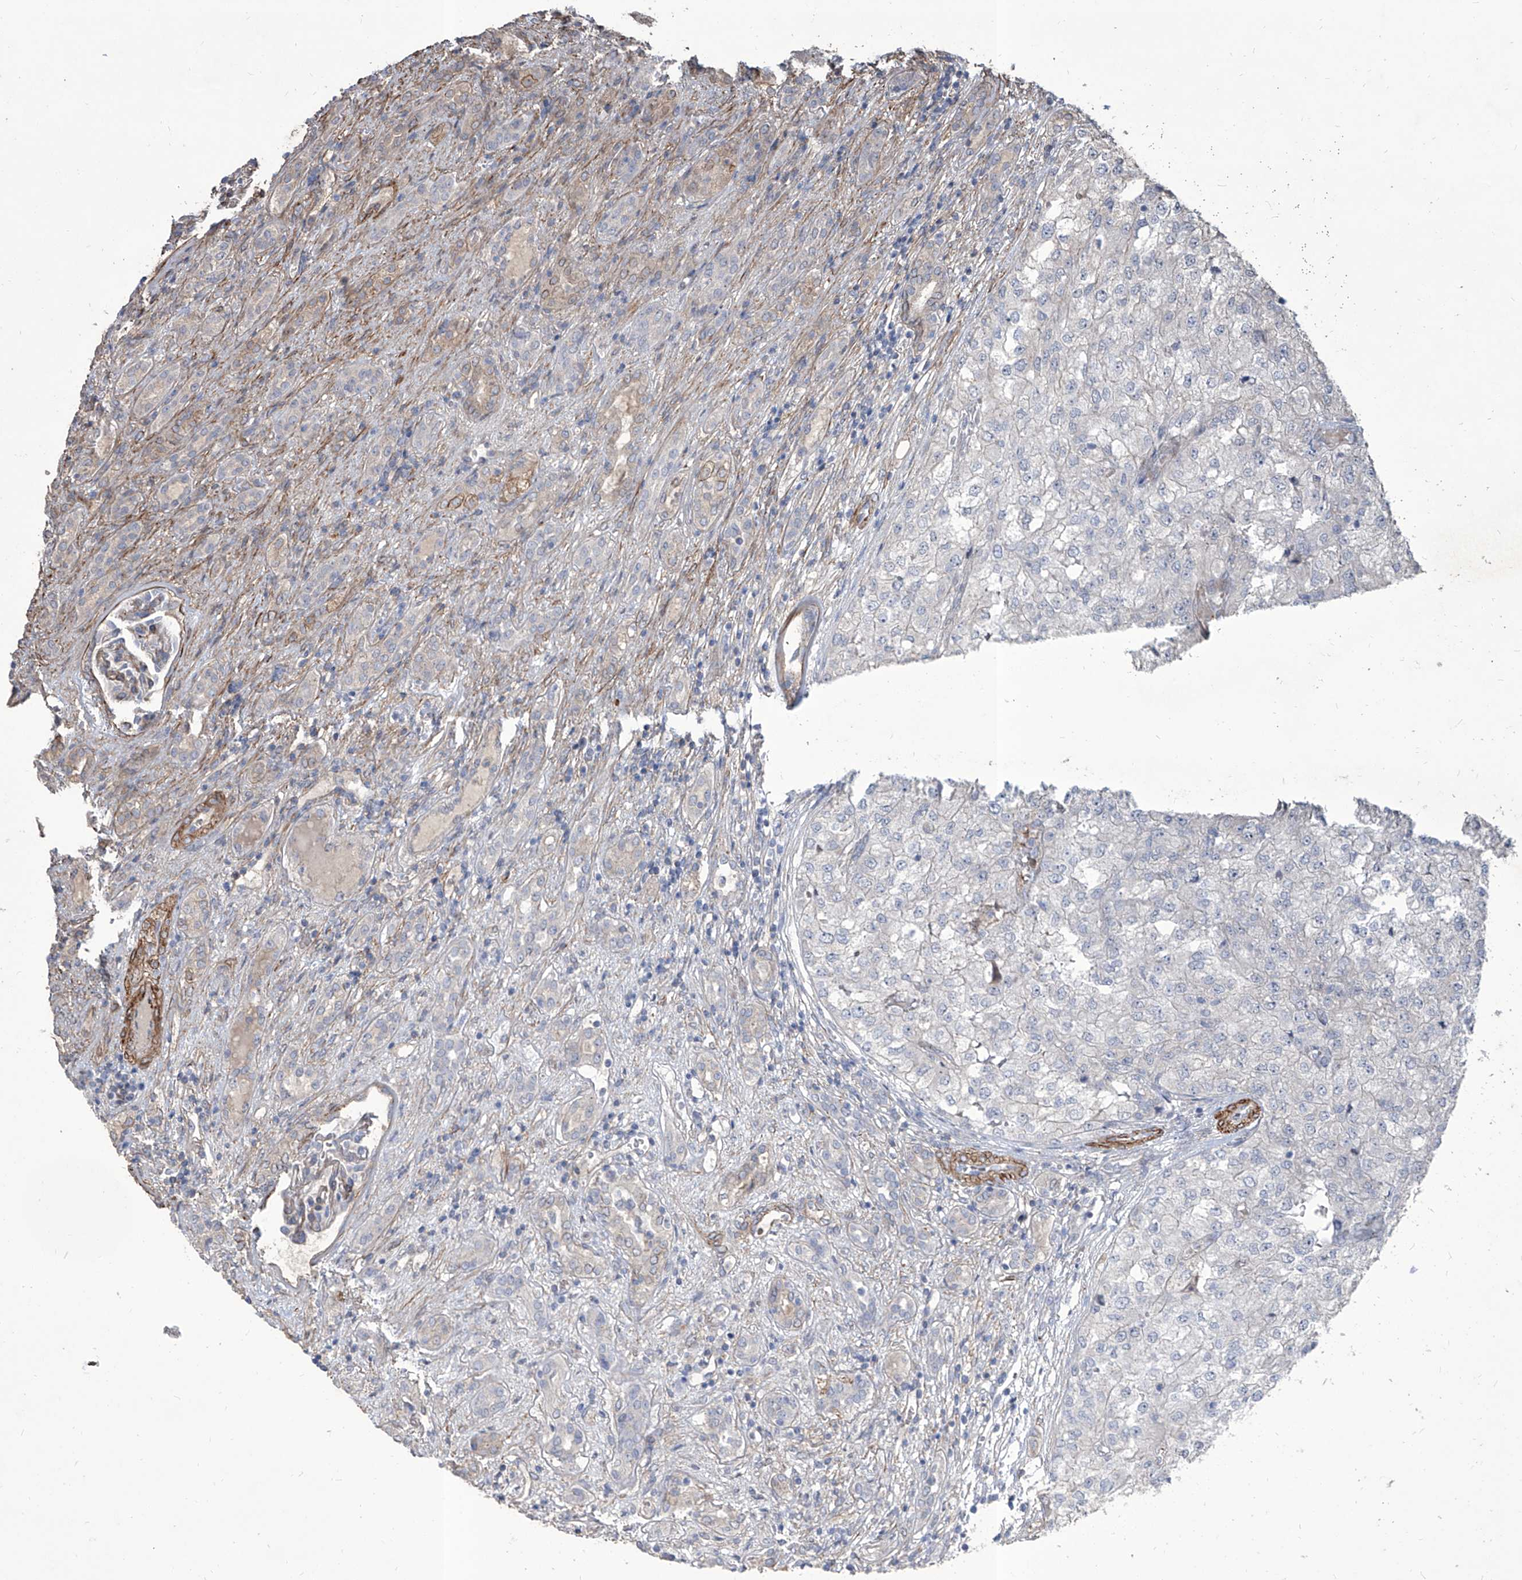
{"staining": {"intensity": "negative", "quantity": "none", "location": "none"}, "tissue": "renal cancer", "cell_type": "Tumor cells", "image_type": "cancer", "snomed": [{"axis": "morphology", "description": "Adenocarcinoma, NOS"}, {"axis": "topography", "description": "Kidney"}], "caption": "IHC micrograph of neoplastic tissue: adenocarcinoma (renal) stained with DAB exhibits no significant protein positivity in tumor cells.", "gene": "FAM83B", "patient": {"sex": "female", "age": 54}}